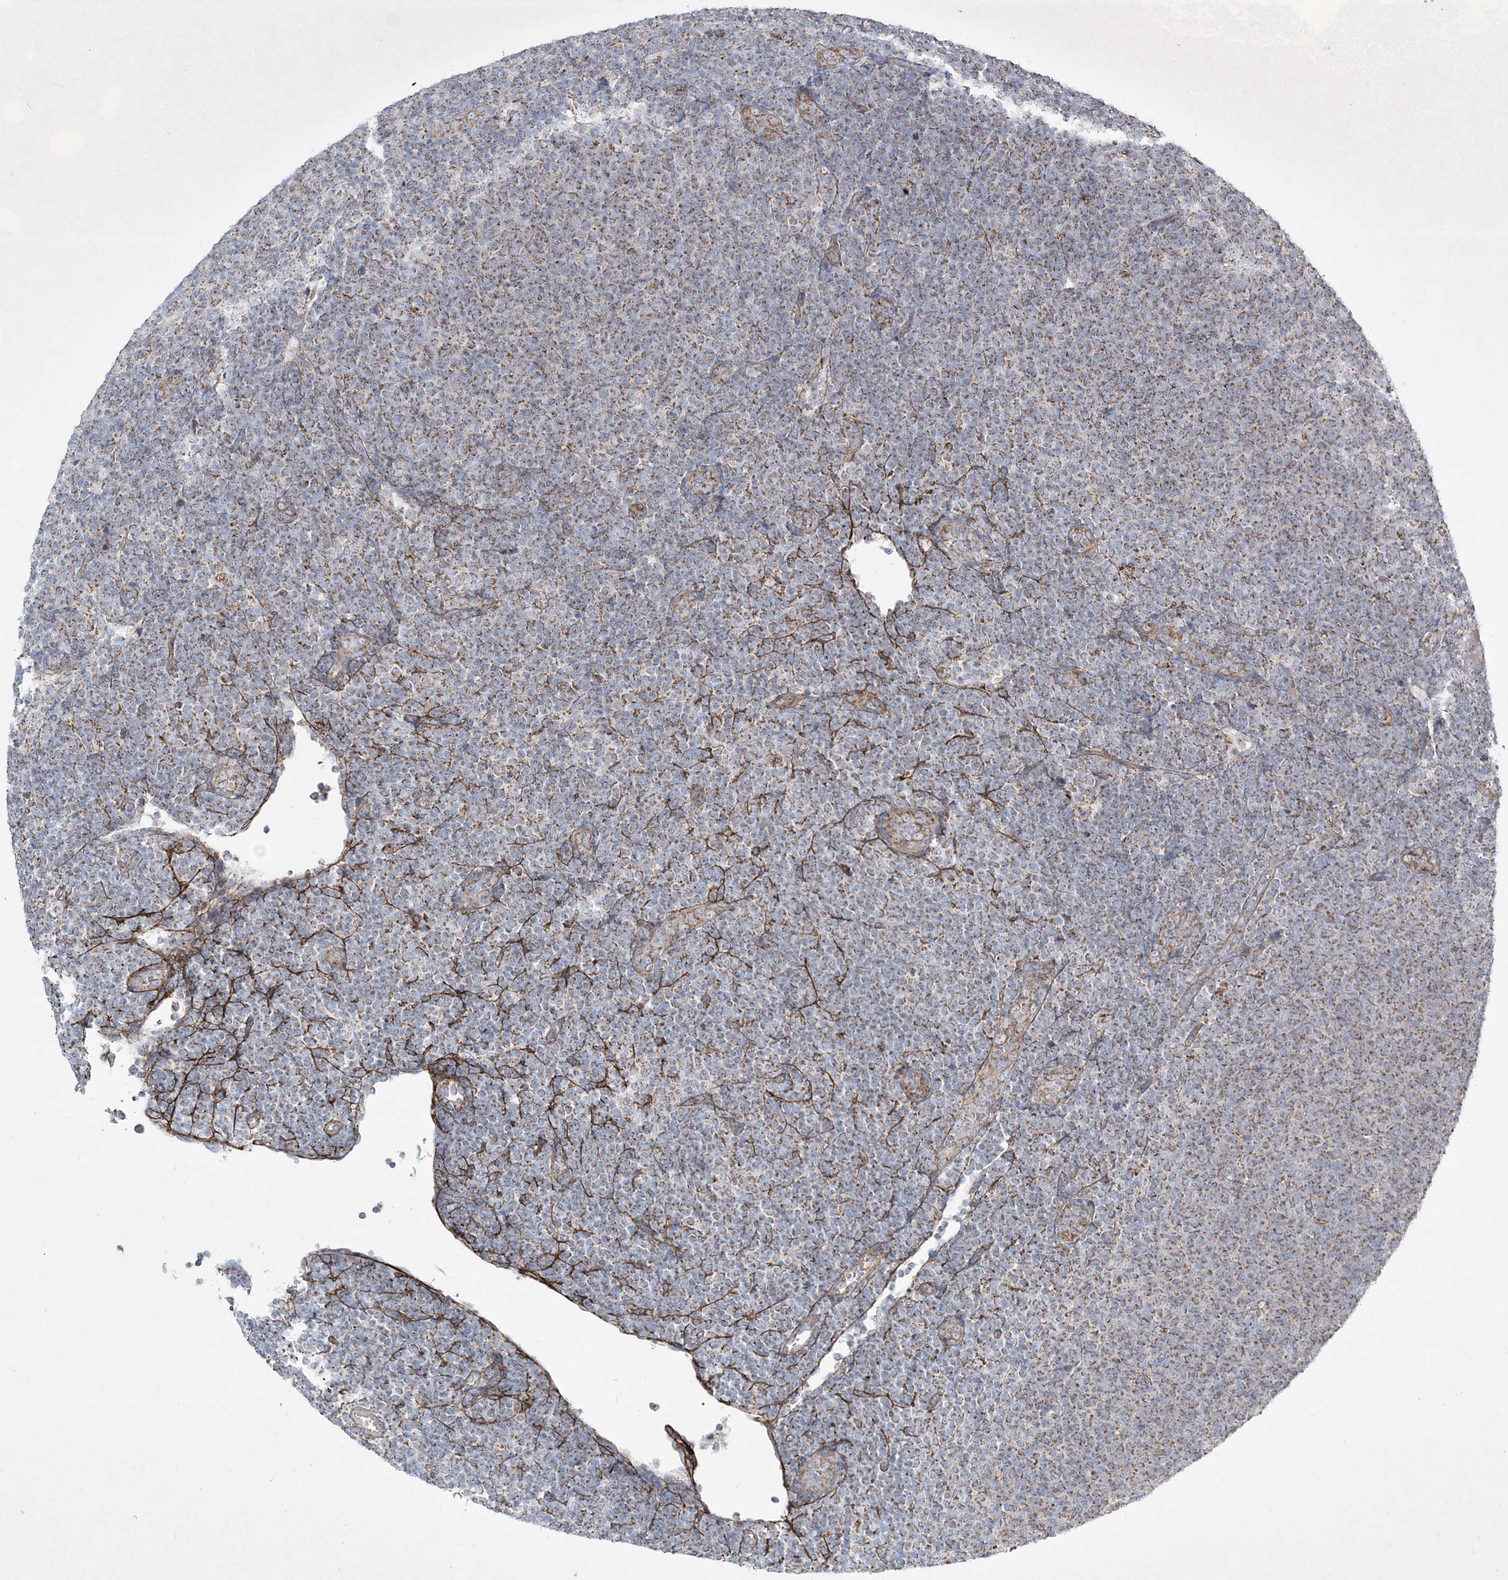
{"staining": {"intensity": "moderate", "quantity": "25%-75%", "location": "cytoplasmic/membranous"}, "tissue": "lymphoma", "cell_type": "Tumor cells", "image_type": "cancer", "snomed": [{"axis": "morphology", "description": "Malignant lymphoma, non-Hodgkin's type, Low grade"}, {"axis": "topography", "description": "Lymph node"}], "caption": "Protein expression analysis of human lymphoma reveals moderate cytoplasmic/membranous expression in approximately 25%-75% of tumor cells.", "gene": "RICTOR", "patient": {"sex": "male", "age": 66}}